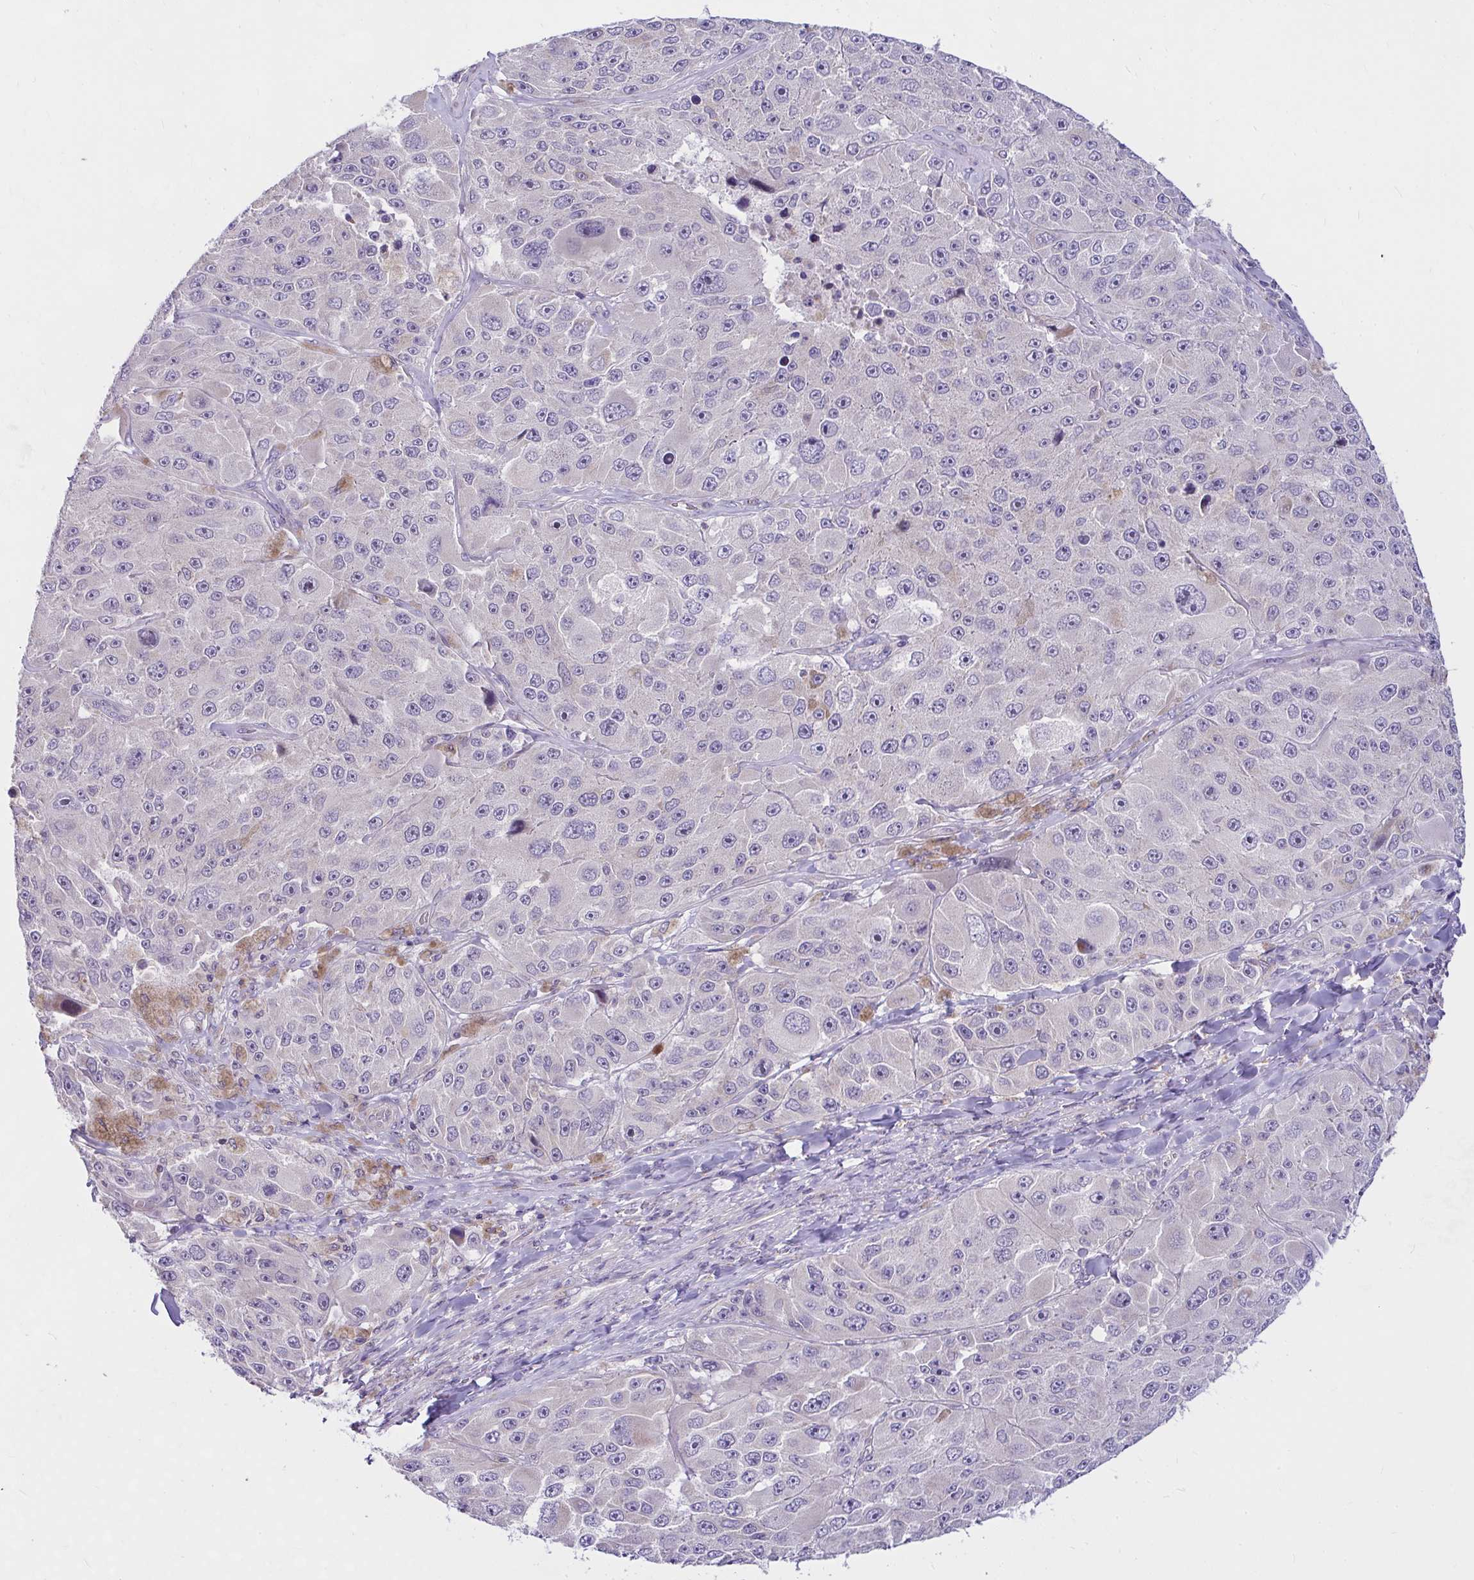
{"staining": {"intensity": "negative", "quantity": "none", "location": "none"}, "tissue": "melanoma", "cell_type": "Tumor cells", "image_type": "cancer", "snomed": [{"axis": "morphology", "description": "Malignant melanoma, Metastatic site"}, {"axis": "topography", "description": "Lymph node"}], "caption": "The histopathology image reveals no significant positivity in tumor cells of malignant melanoma (metastatic site).", "gene": "CEP63", "patient": {"sex": "male", "age": 62}}